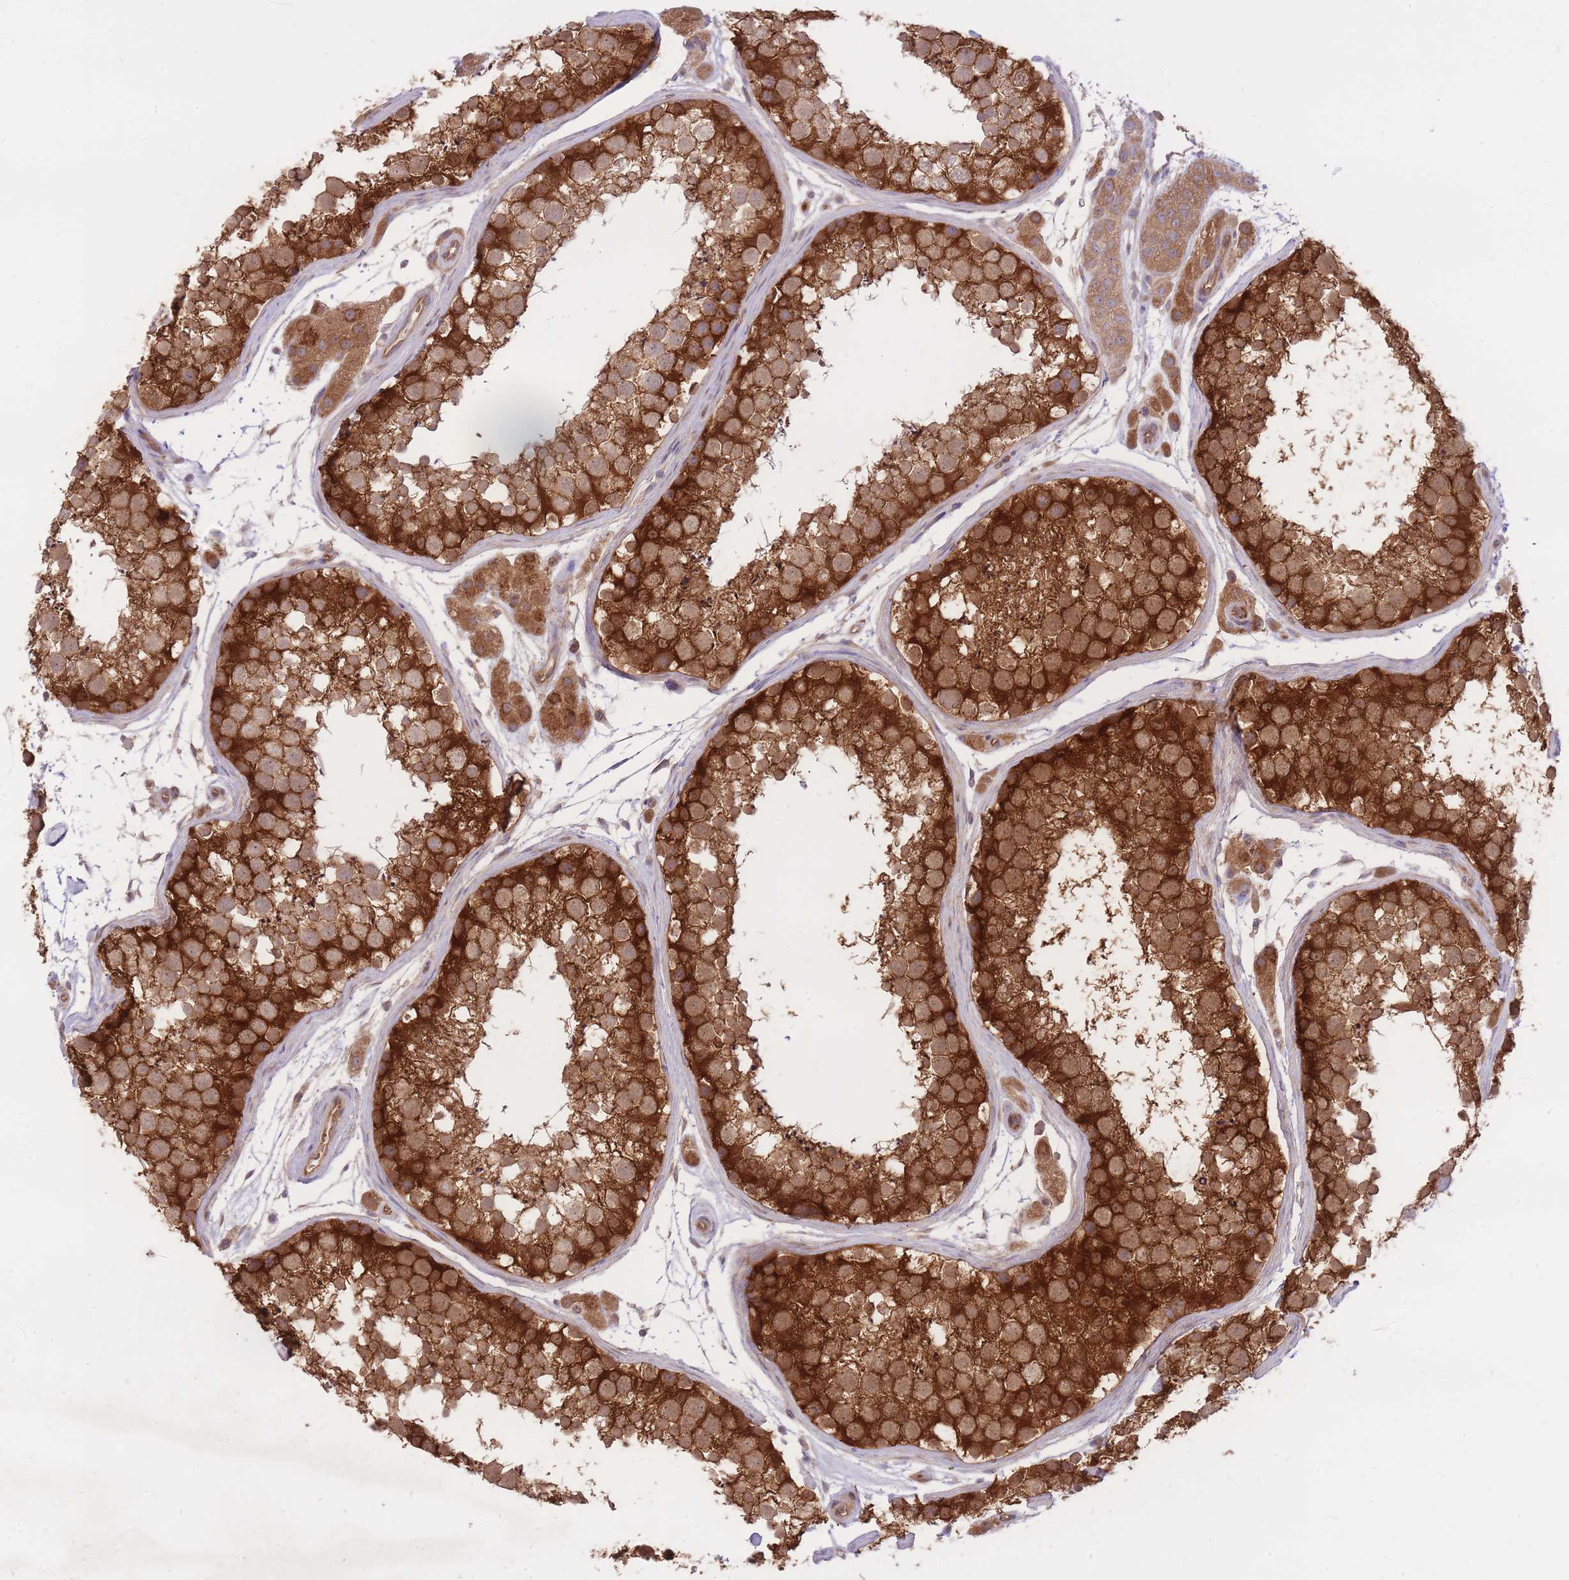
{"staining": {"intensity": "strong", "quantity": ">75%", "location": "cytoplasmic/membranous"}, "tissue": "testis", "cell_type": "Cells in seminiferous ducts", "image_type": "normal", "snomed": [{"axis": "morphology", "description": "Normal tissue, NOS"}, {"axis": "topography", "description": "Testis"}], "caption": "A photomicrograph of testis stained for a protein displays strong cytoplasmic/membranous brown staining in cells in seminiferous ducts.", "gene": "PREP", "patient": {"sex": "male", "age": 41}}